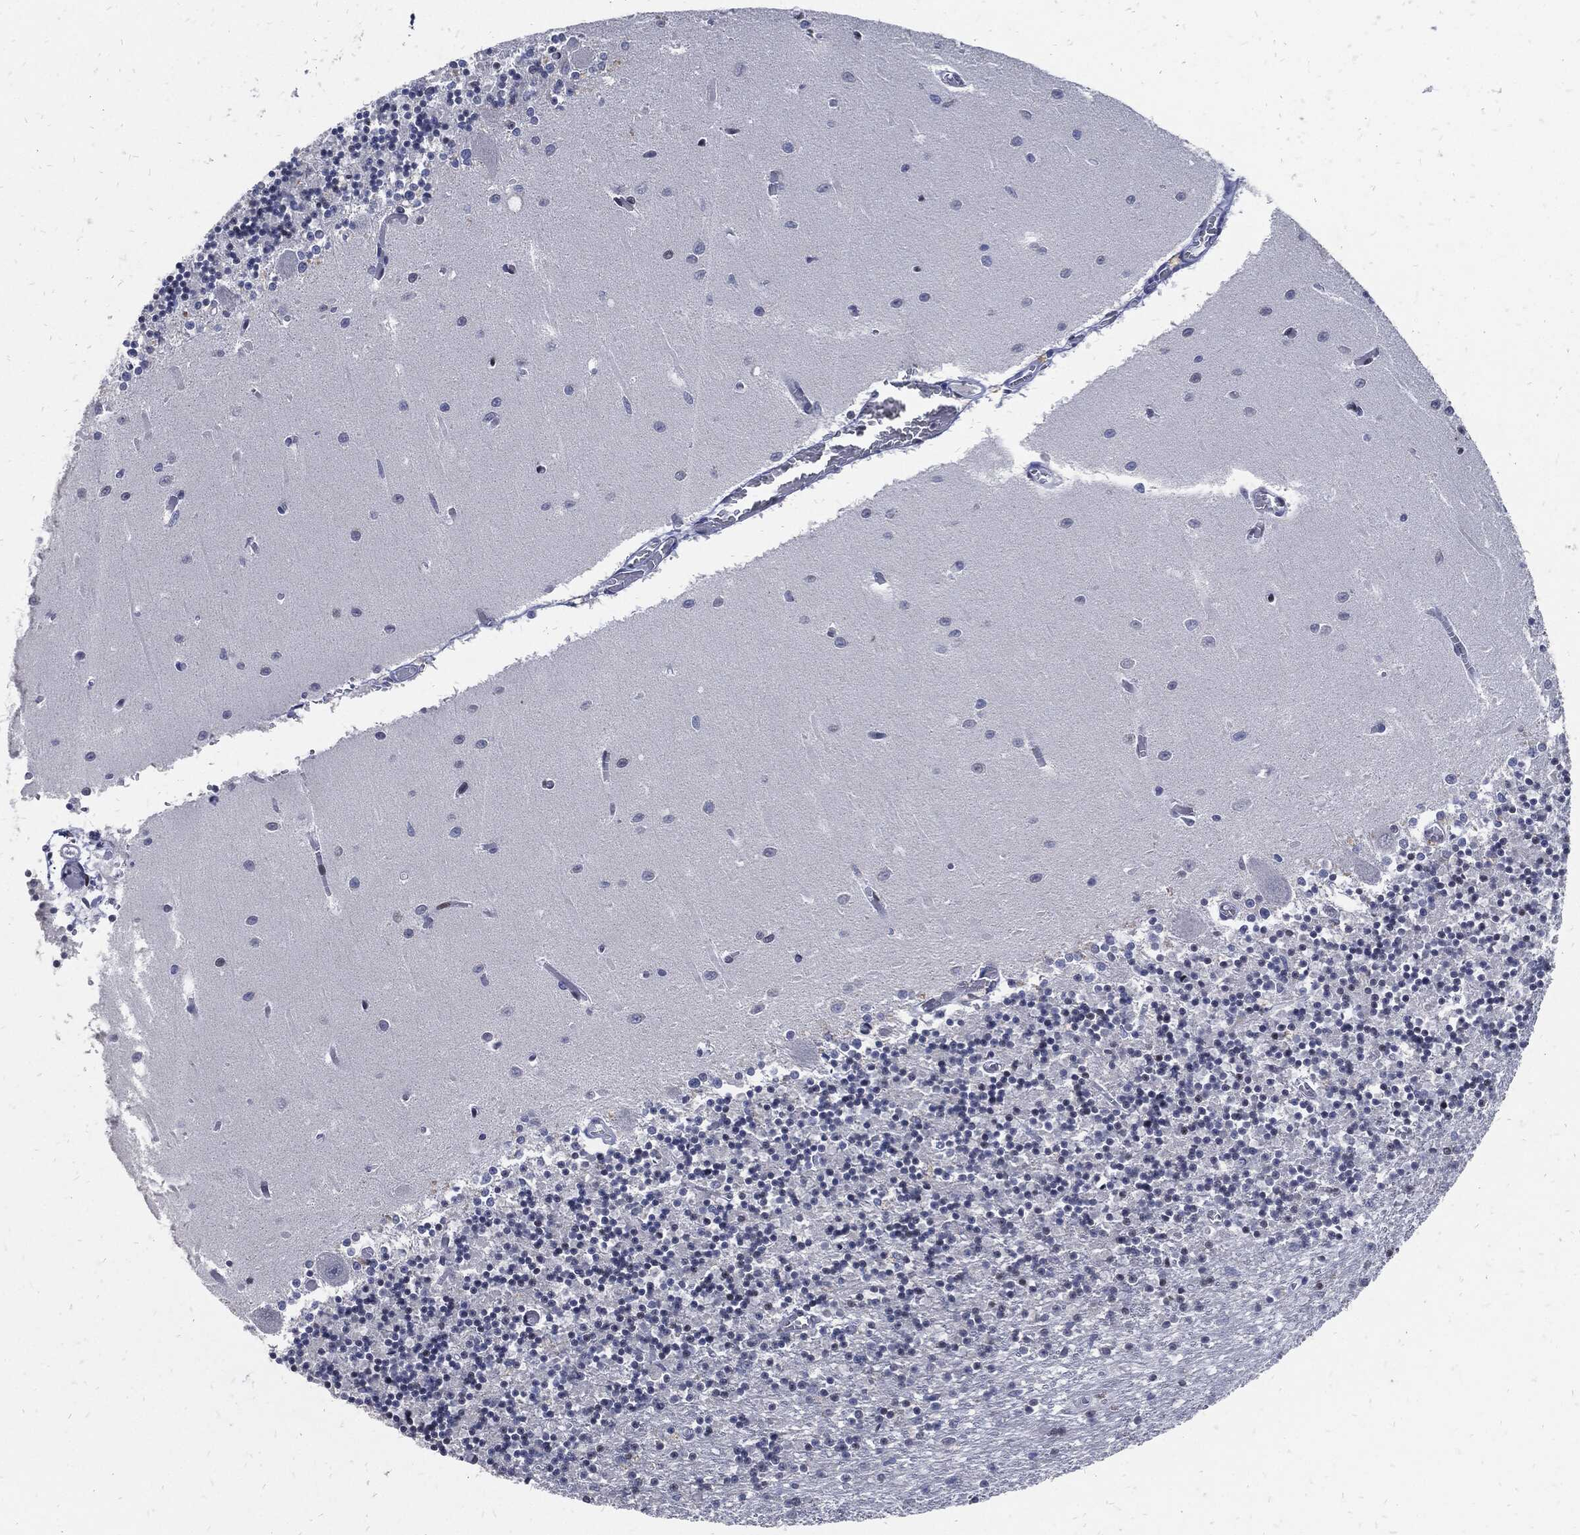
{"staining": {"intensity": "negative", "quantity": "none", "location": "none"}, "tissue": "cerebellum", "cell_type": "Cells in granular layer", "image_type": "normal", "snomed": [{"axis": "morphology", "description": "Normal tissue, NOS"}, {"axis": "topography", "description": "Cerebellum"}], "caption": "IHC histopathology image of normal cerebellum: human cerebellum stained with DAB shows no significant protein positivity in cells in granular layer. Brightfield microscopy of IHC stained with DAB (brown) and hematoxylin (blue), captured at high magnification.", "gene": "JUN", "patient": {"sex": "female", "age": 64}}